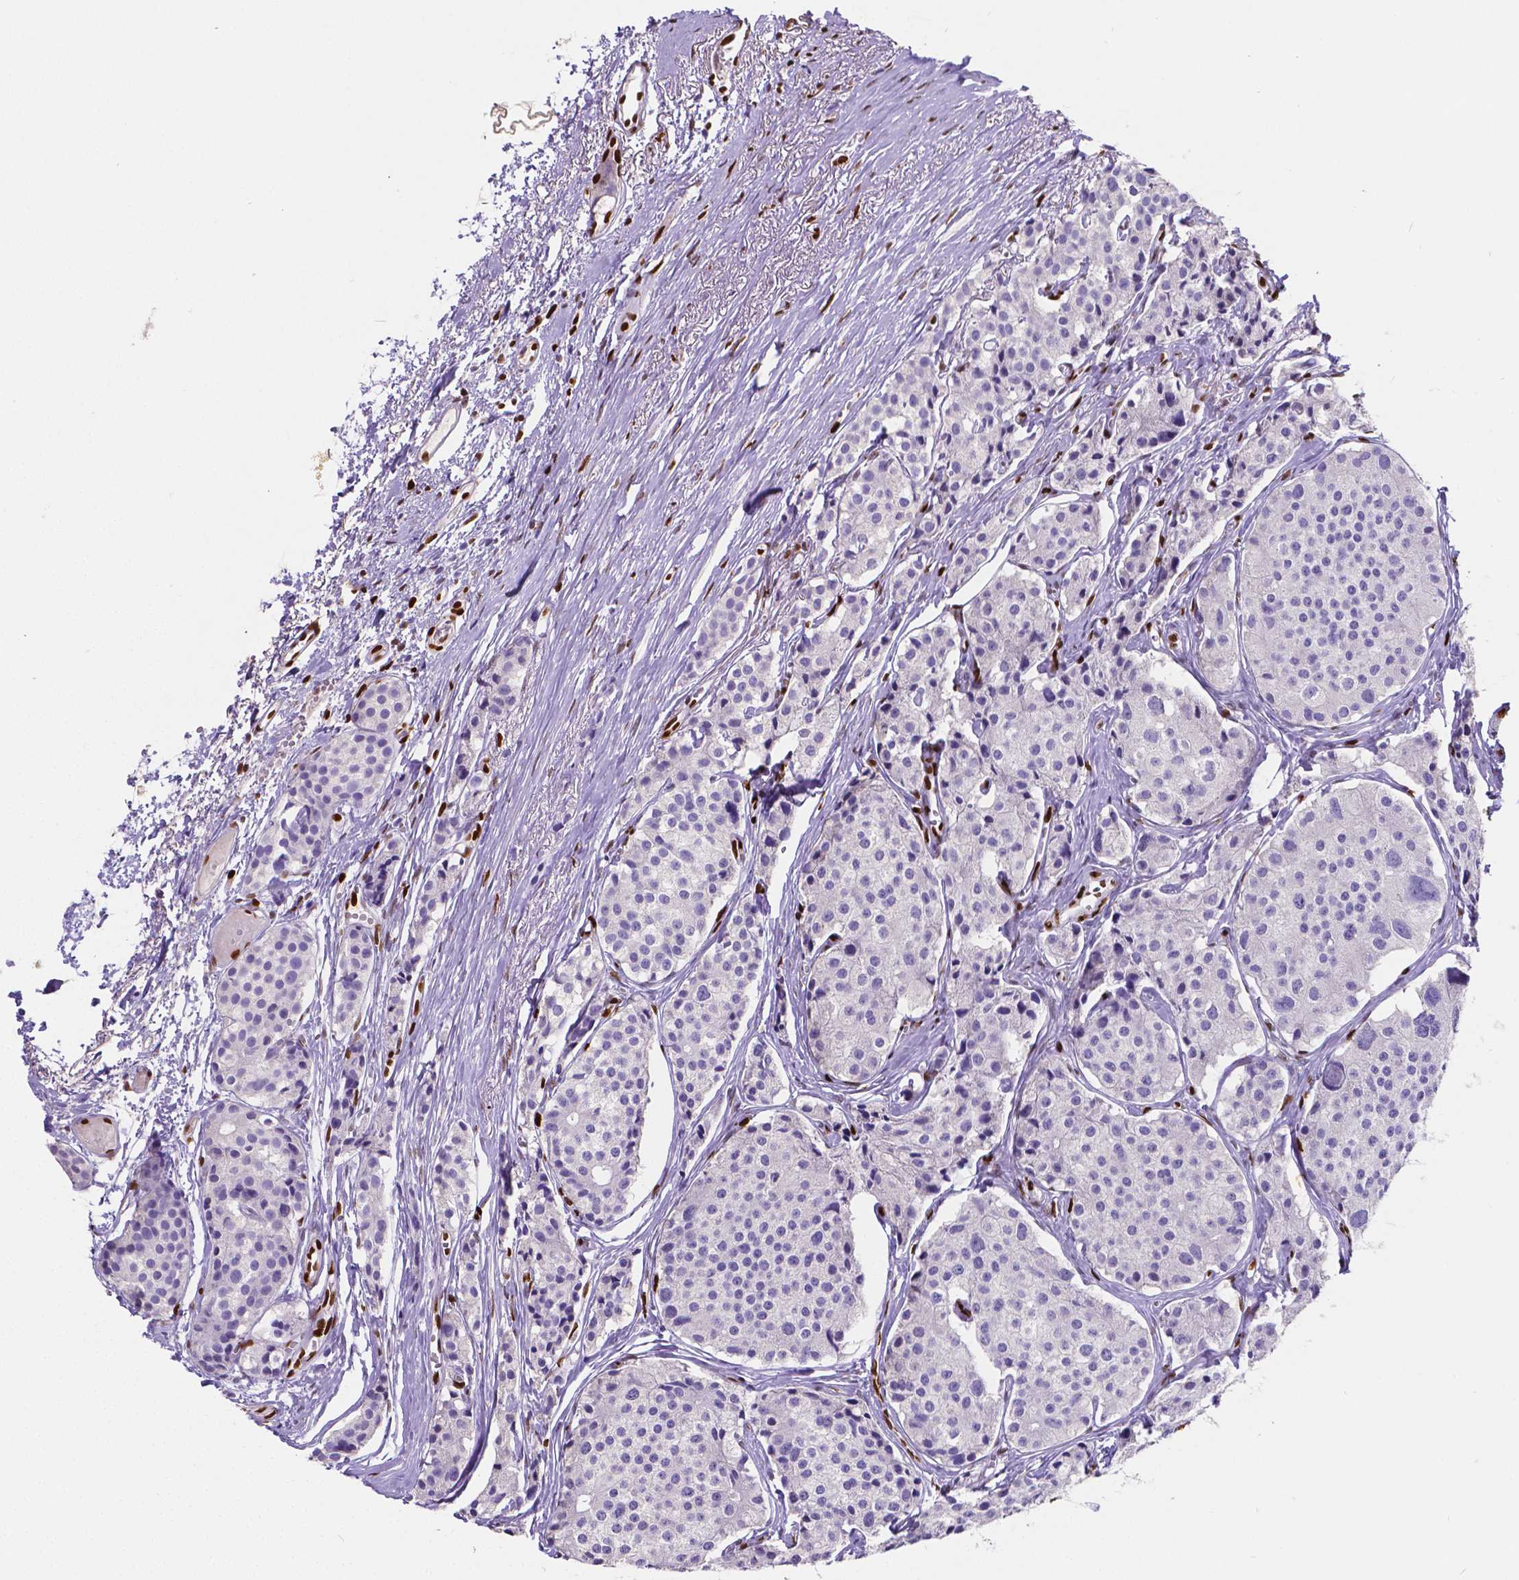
{"staining": {"intensity": "negative", "quantity": "none", "location": "none"}, "tissue": "carcinoid", "cell_type": "Tumor cells", "image_type": "cancer", "snomed": [{"axis": "morphology", "description": "Carcinoid, malignant, NOS"}, {"axis": "topography", "description": "Small intestine"}], "caption": "Histopathology image shows no protein positivity in tumor cells of carcinoid tissue. (Stains: DAB (3,3'-diaminobenzidine) immunohistochemistry with hematoxylin counter stain, Microscopy: brightfield microscopy at high magnification).", "gene": "MEF2C", "patient": {"sex": "female", "age": 65}}